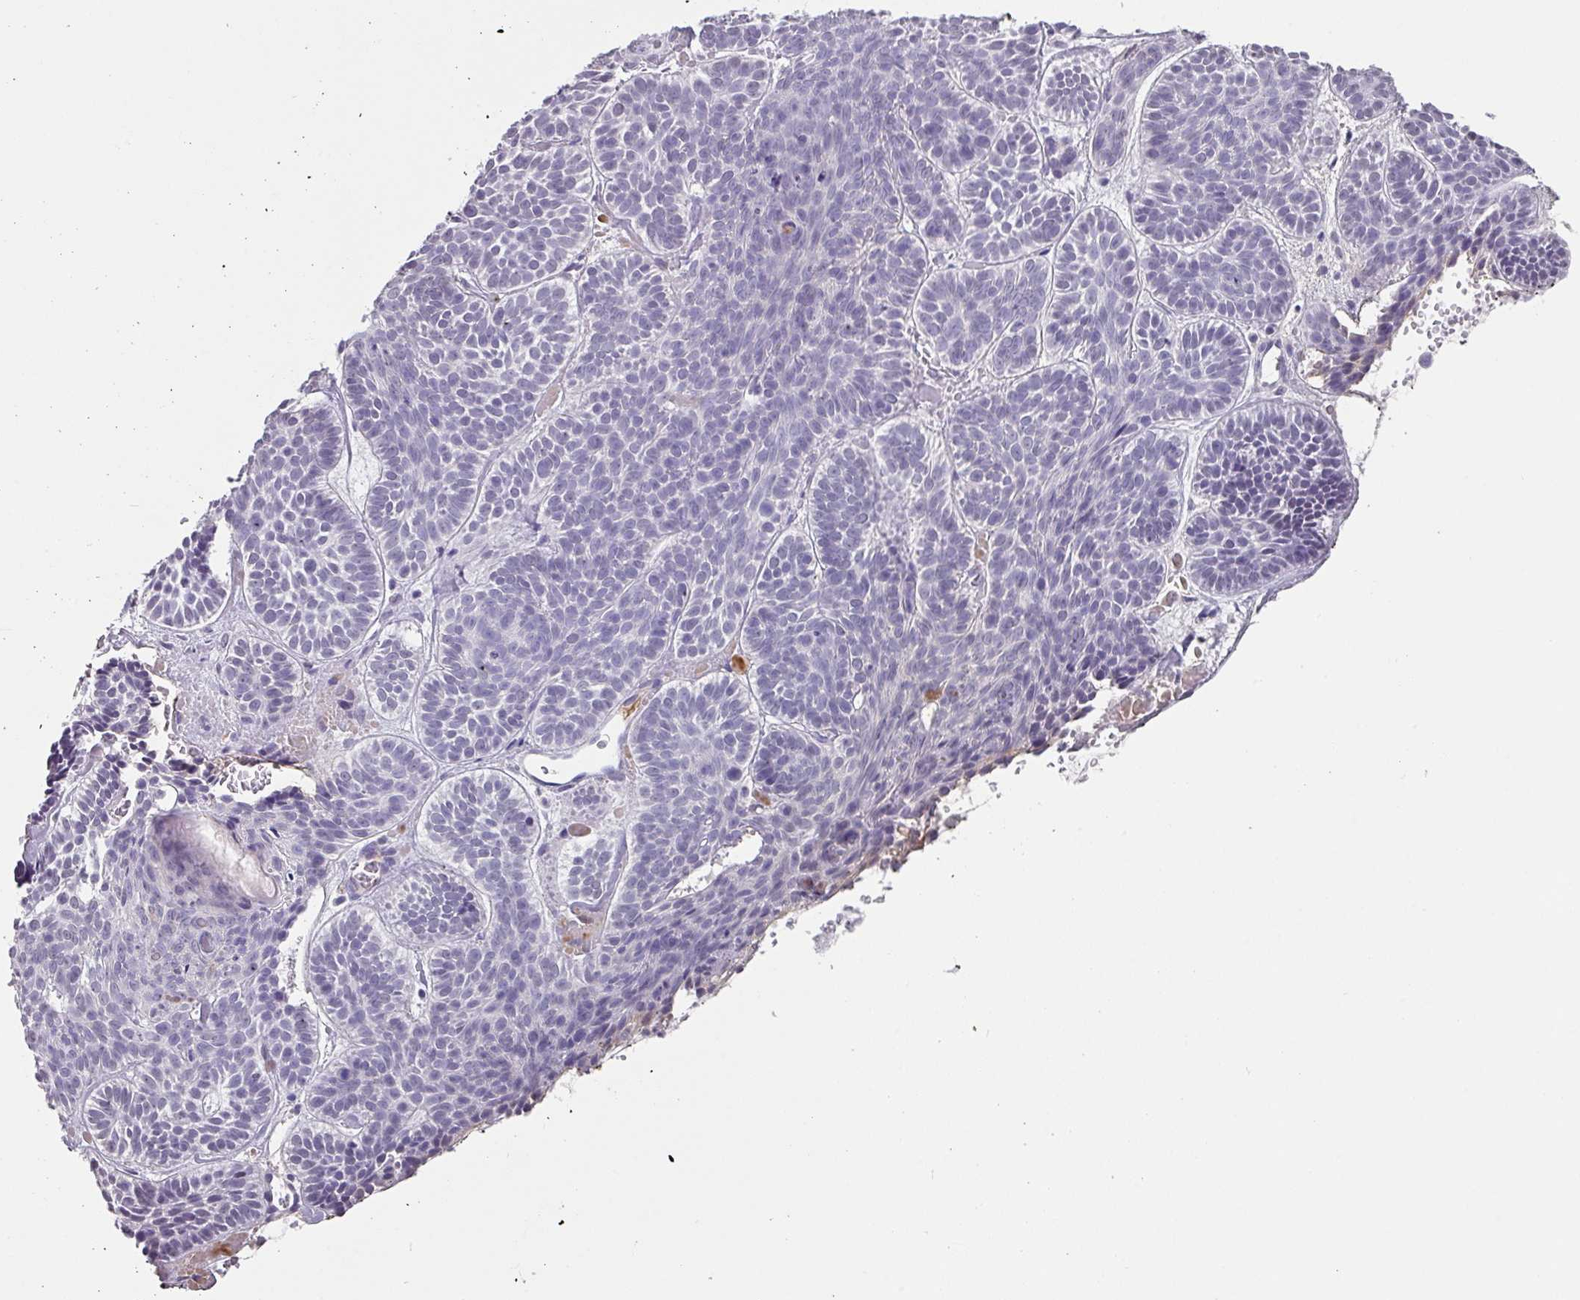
{"staining": {"intensity": "negative", "quantity": "none", "location": "none"}, "tissue": "skin cancer", "cell_type": "Tumor cells", "image_type": "cancer", "snomed": [{"axis": "morphology", "description": "Basal cell carcinoma"}, {"axis": "topography", "description": "Skin"}], "caption": "IHC photomicrograph of human skin basal cell carcinoma stained for a protein (brown), which shows no staining in tumor cells.", "gene": "C1QB", "patient": {"sex": "male", "age": 85}}